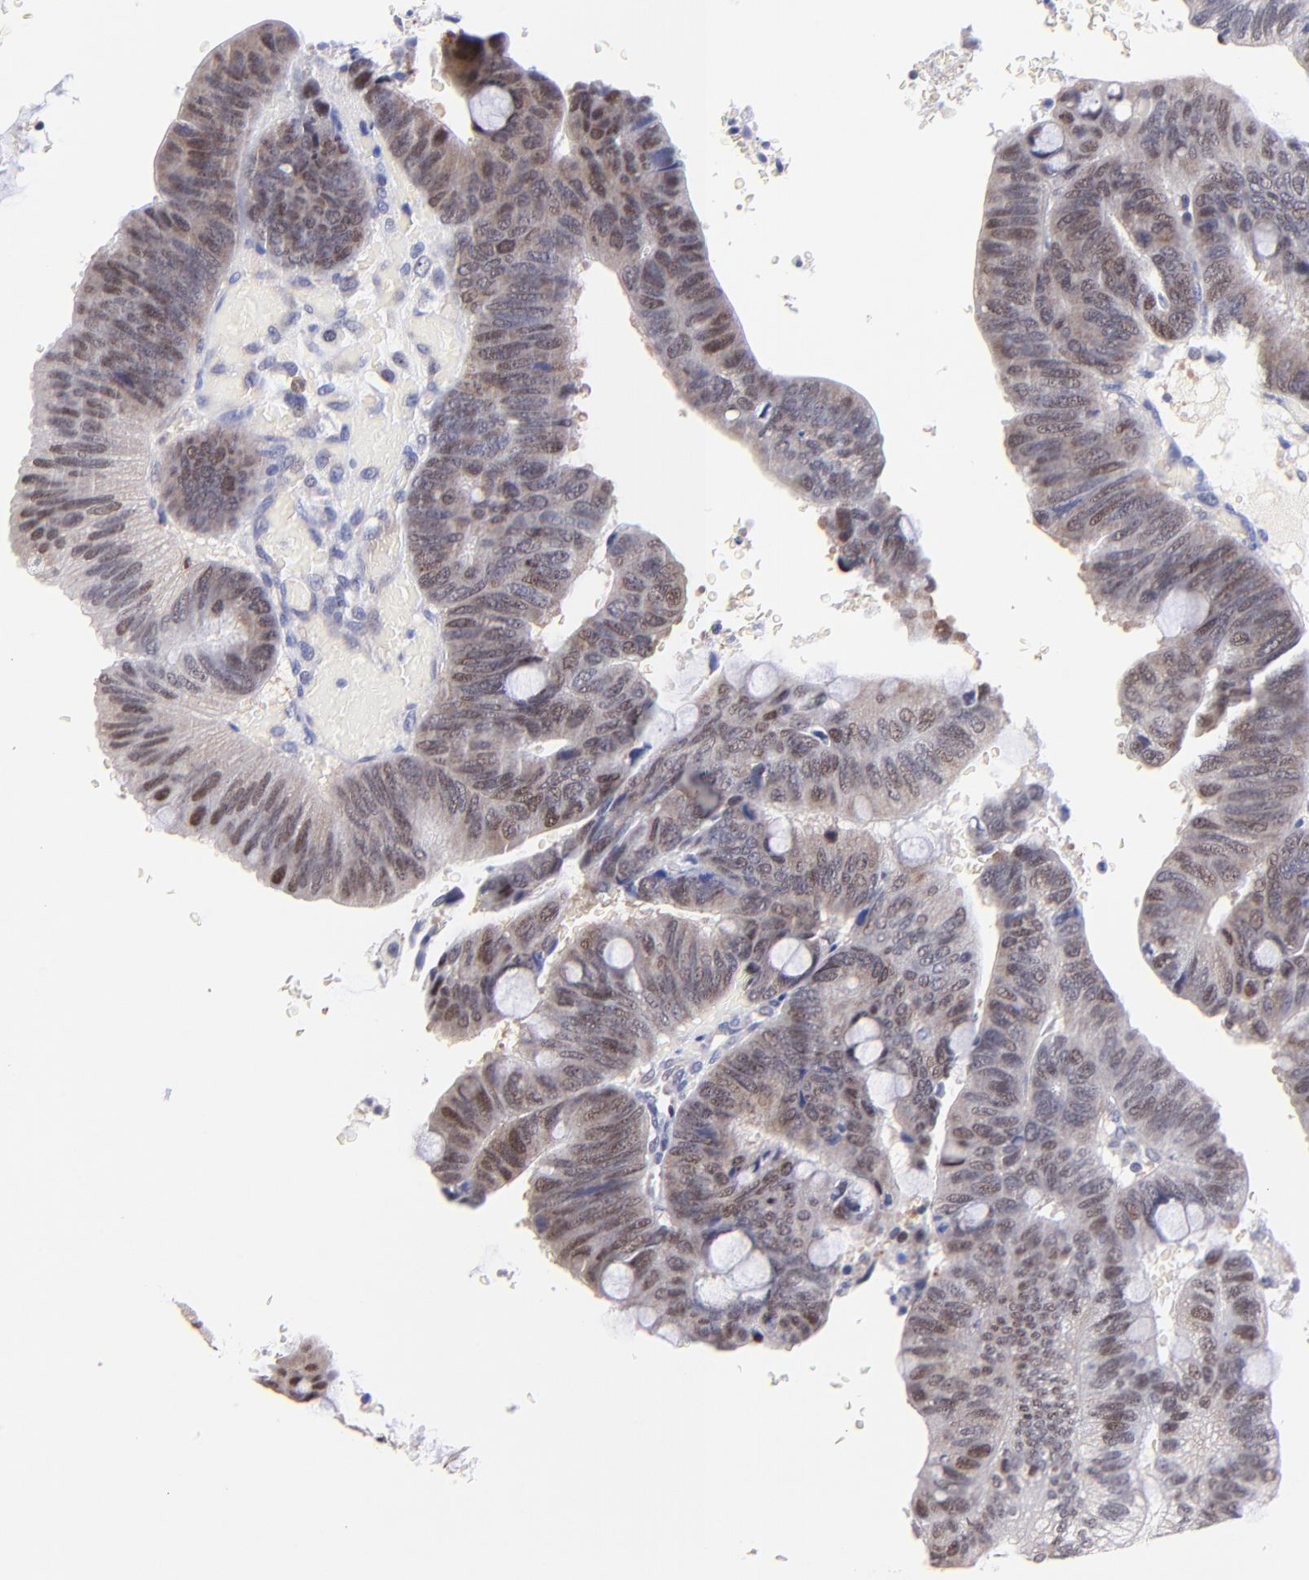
{"staining": {"intensity": "weak", "quantity": "25%-75%", "location": "cytoplasmic/membranous,nuclear"}, "tissue": "colorectal cancer", "cell_type": "Tumor cells", "image_type": "cancer", "snomed": [{"axis": "morphology", "description": "Normal tissue, NOS"}, {"axis": "morphology", "description": "Adenocarcinoma, NOS"}, {"axis": "topography", "description": "Rectum"}], "caption": "High-magnification brightfield microscopy of adenocarcinoma (colorectal) stained with DAB (3,3'-diaminobenzidine) (brown) and counterstained with hematoxylin (blue). tumor cells exhibit weak cytoplasmic/membranous and nuclear staining is present in approximately25%-75% of cells.", "gene": "ZNF155", "patient": {"sex": "male", "age": 92}}